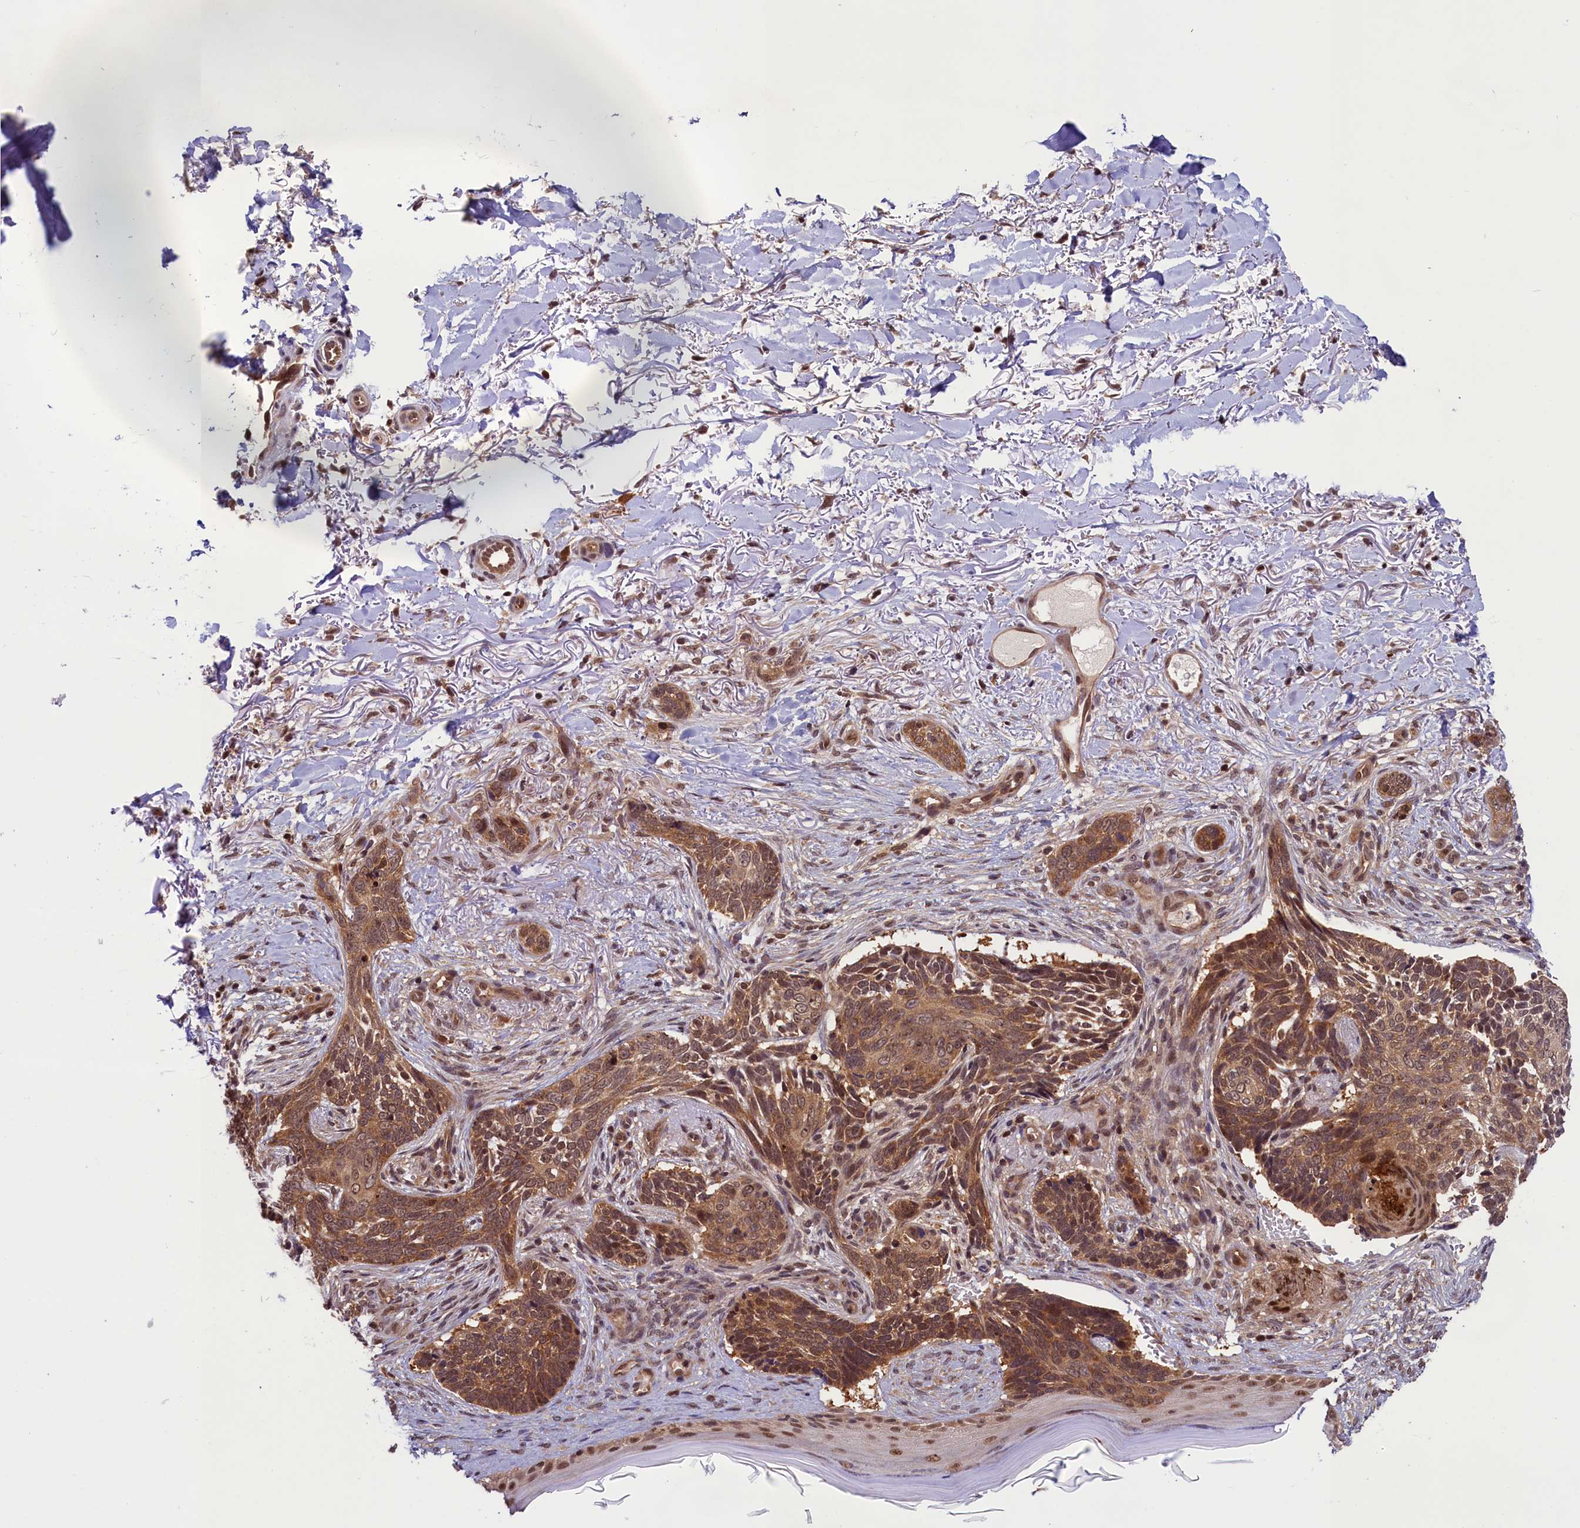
{"staining": {"intensity": "moderate", "quantity": ">75%", "location": "cytoplasmic/membranous"}, "tissue": "skin cancer", "cell_type": "Tumor cells", "image_type": "cancer", "snomed": [{"axis": "morphology", "description": "Normal tissue, NOS"}, {"axis": "morphology", "description": "Basal cell carcinoma"}, {"axis": "topography", "description": "Skin"}], "caption": "Skin cancer (basal cell carcinoma) stained for a protein (brown) demonstrates moderate cytoplasmic/membranous positive staining in approximately >75% of tumor cells.", "gene": "SLC7A6OS", "patient": {"sex": "female", "age": 67}}